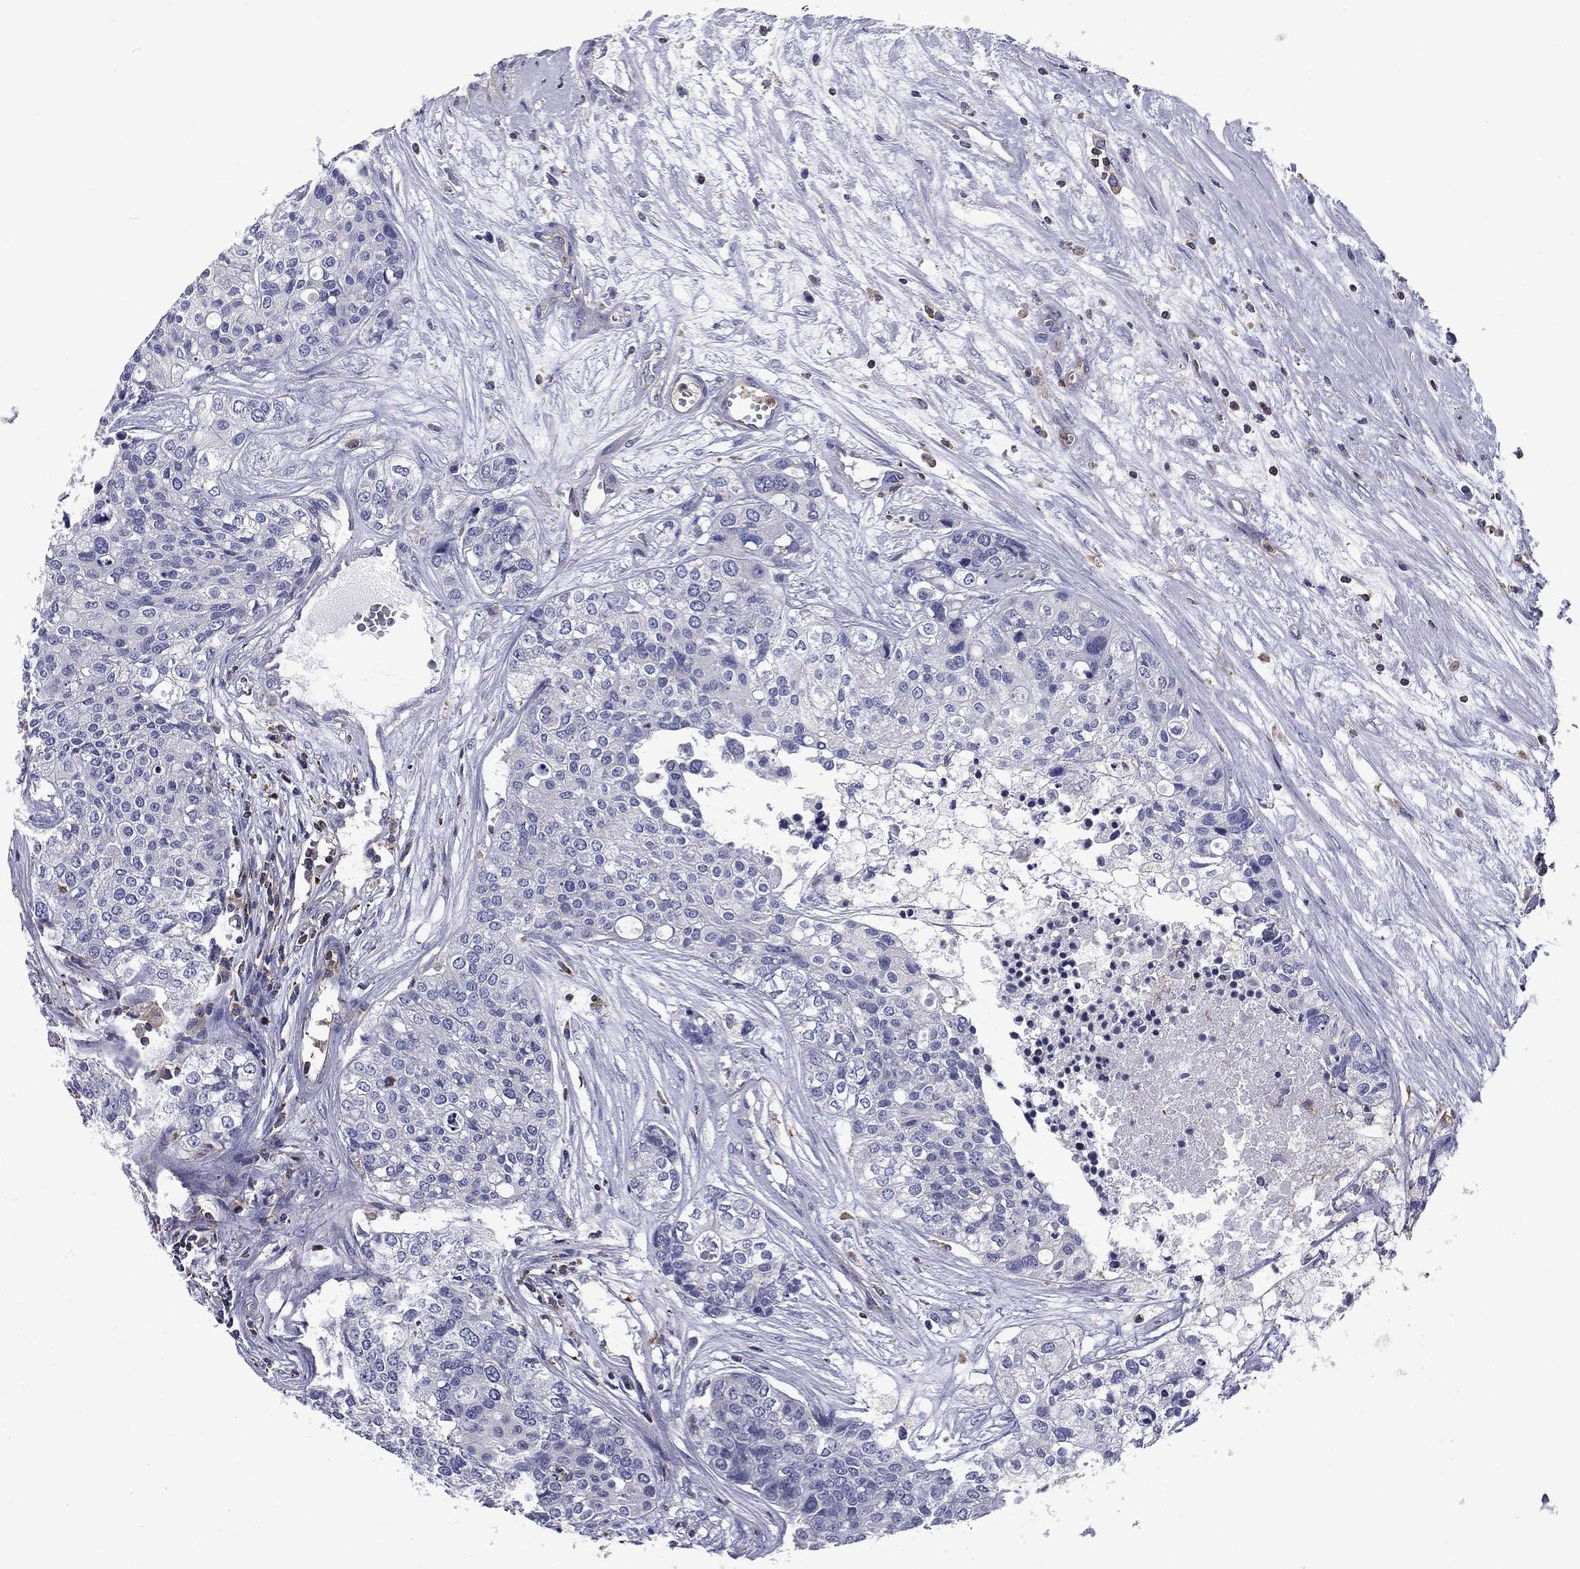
{"staining": {"intensity": "negative", "quantity": "none", "location": "none"}, "tissue": "carcinoid", "cell_type": "Tumor cells", "image_type": "cancer", "snomed": [{"axis": "morphology", "description": "Carcinoid, malignant, NOS"}, {"axis": "topography", "description": "Colon"}], "caption": "IHC photomicrograph of human carcinoid stained for a protein (brown), which reveals no positivity in tumor cells.", "gene": "ARHGAP45", "patient": {"sex": "male", "age": 81}}